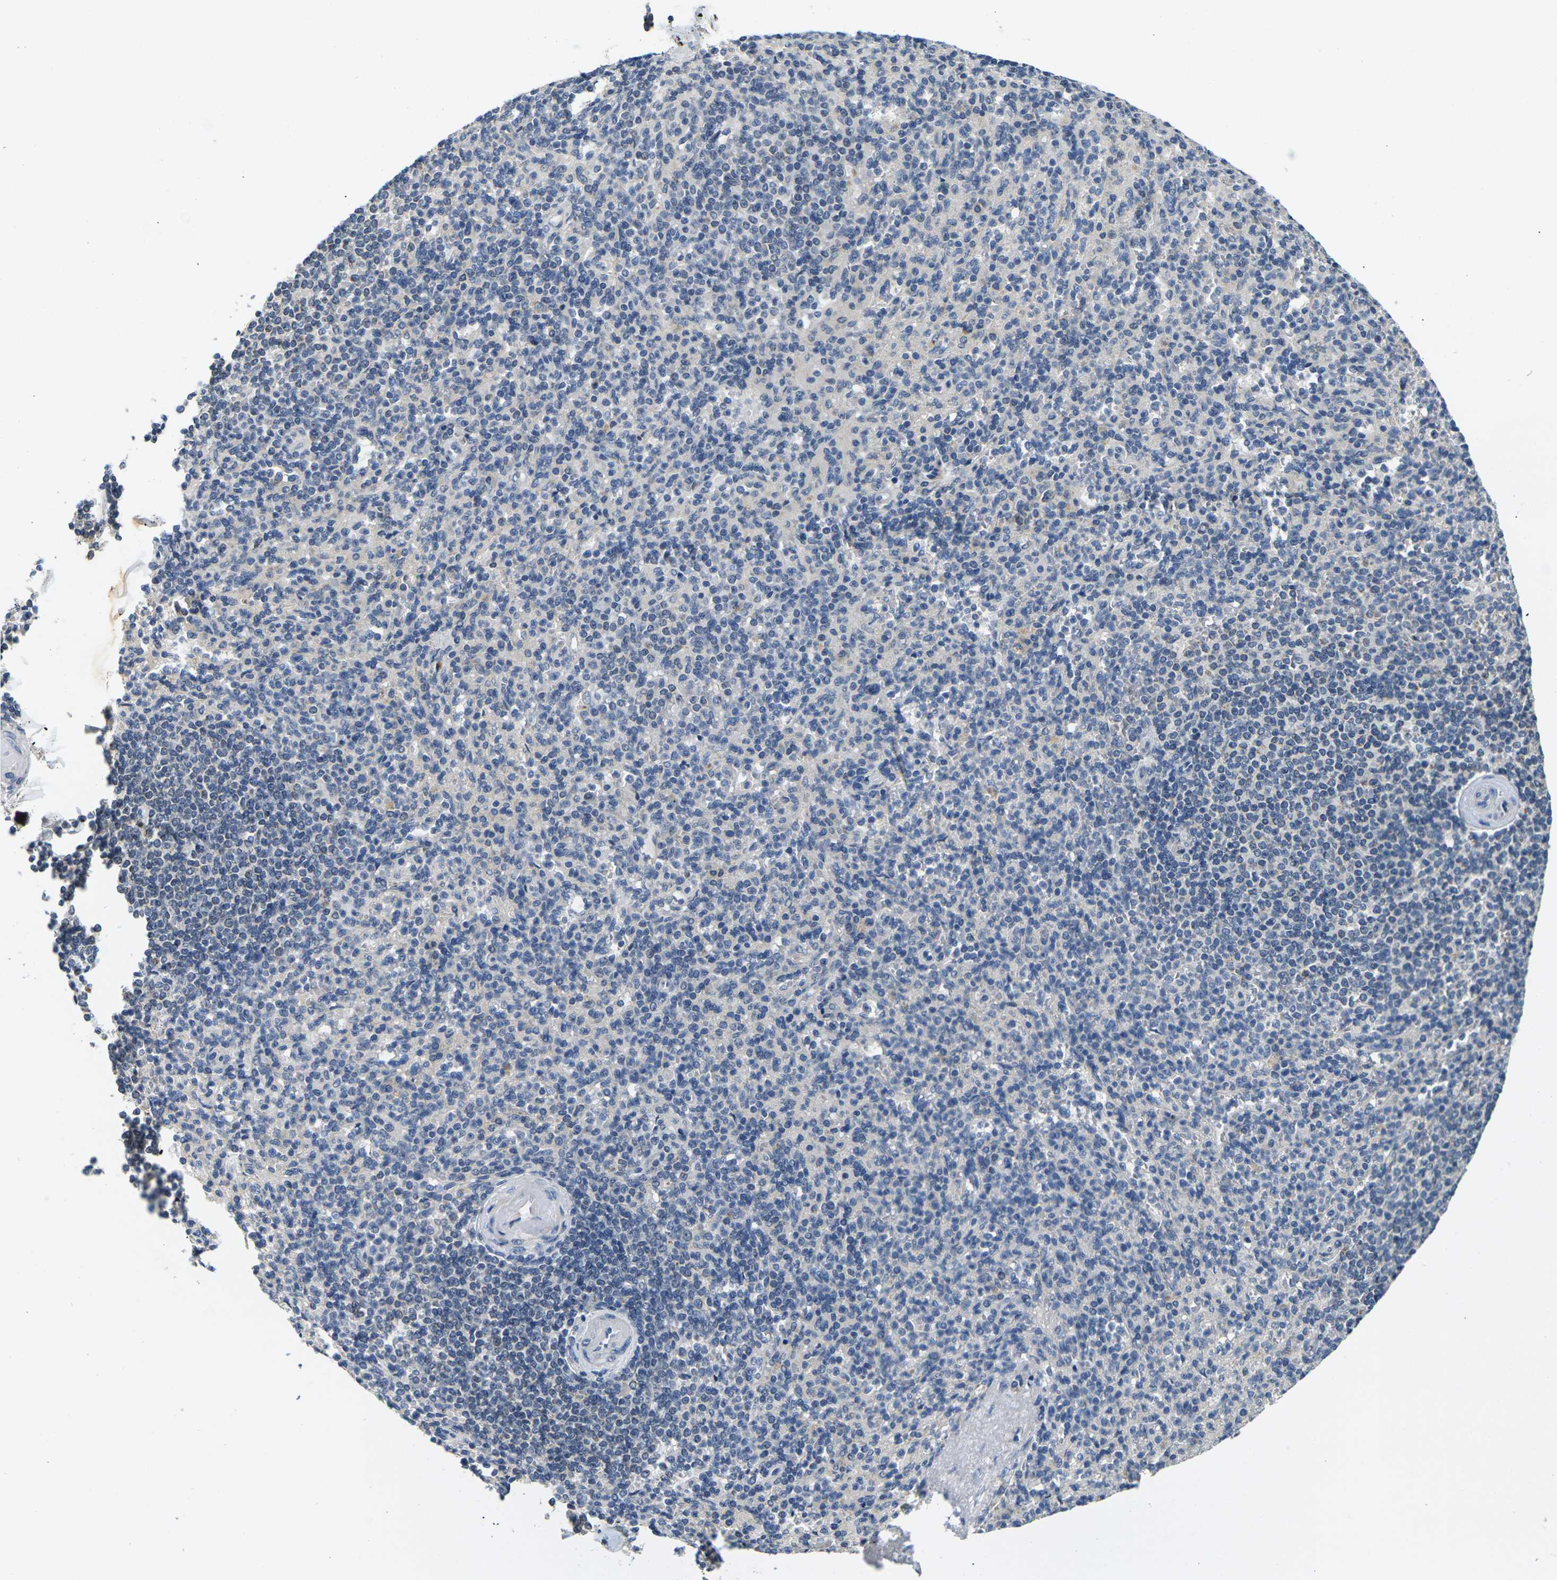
{"staining": {"intensity": "weak", "quantity": "<25%", "location": "cytoplasmic/membranous"}, "tissue": "spleen", "cell_type": "Cells in red pulp", "image_type": "normal", "snomed": [{"axis": "morphology", "description": "Normal tissue, NOS"}, {"axis": "topography", "description": "Spleen"}], "caption": "DAB (3,3'-diaminobenzidine) immunohistochemical staining of normal human spleen shows no significant positivity in cells in red pulp. (DAB (3,3'-diaminobenzidine) IHC visualized using brightfield microscopy, high magnification).", "gene": "SHISAL2B", "patient": {"sex": "female", "age": 74}}